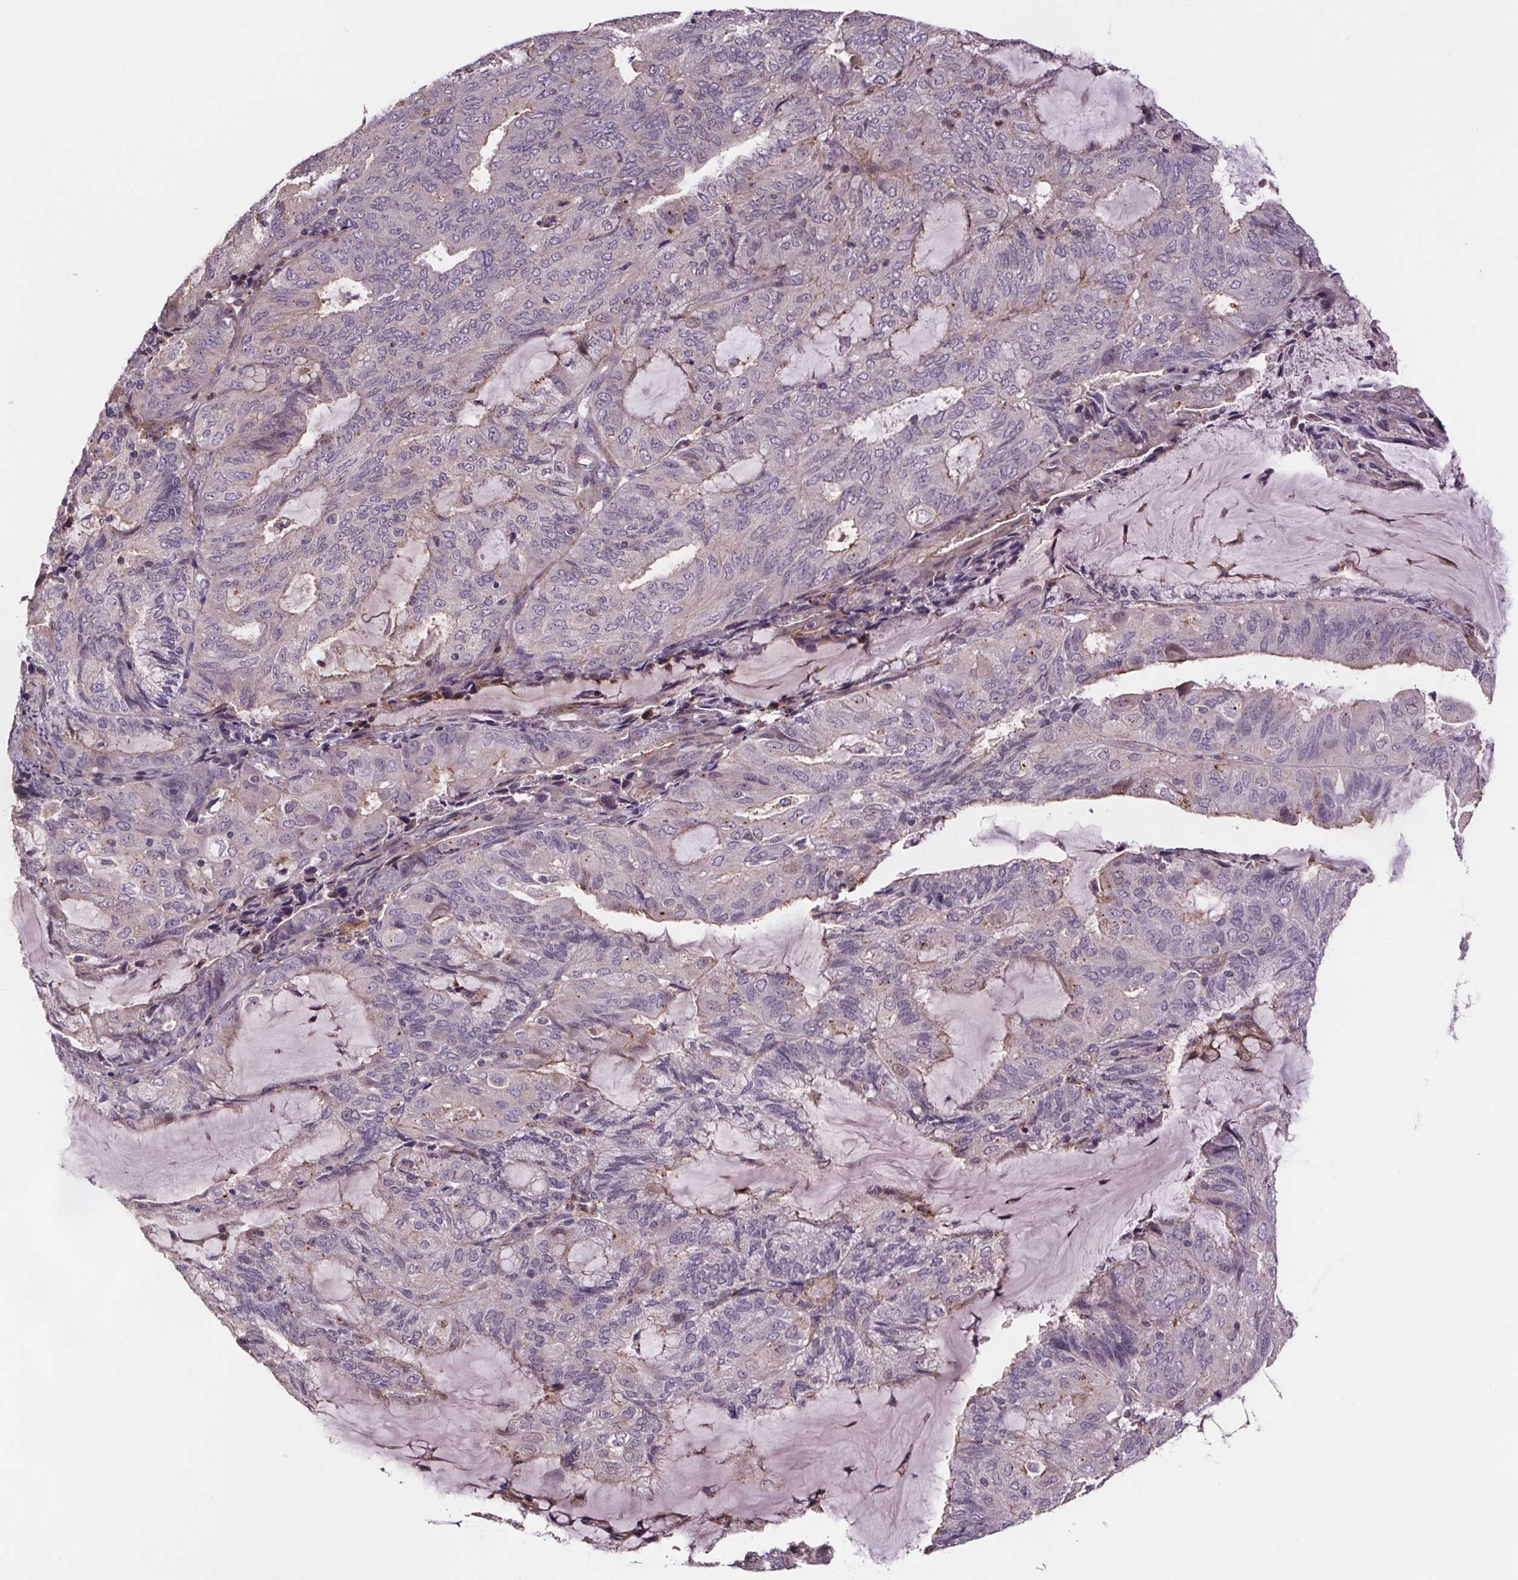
{"staining": {"intensity": "negative", "quantity": "none", "location": "none"}, "tissue": "endometrial cancer", "cell_type": "Tumor cells", "image_type": "cancer", "snomed": [{"axis": "morphology", "description": "Adenocarcinoma, NOS"}, {"axis": "topography", "description": "Endometrium"}], "caption": "Tumor cells show no significant expression in endometrial adenocarcinoma.", "gene": "CLN3", "patient": {"sex": "female", "age": 81}}